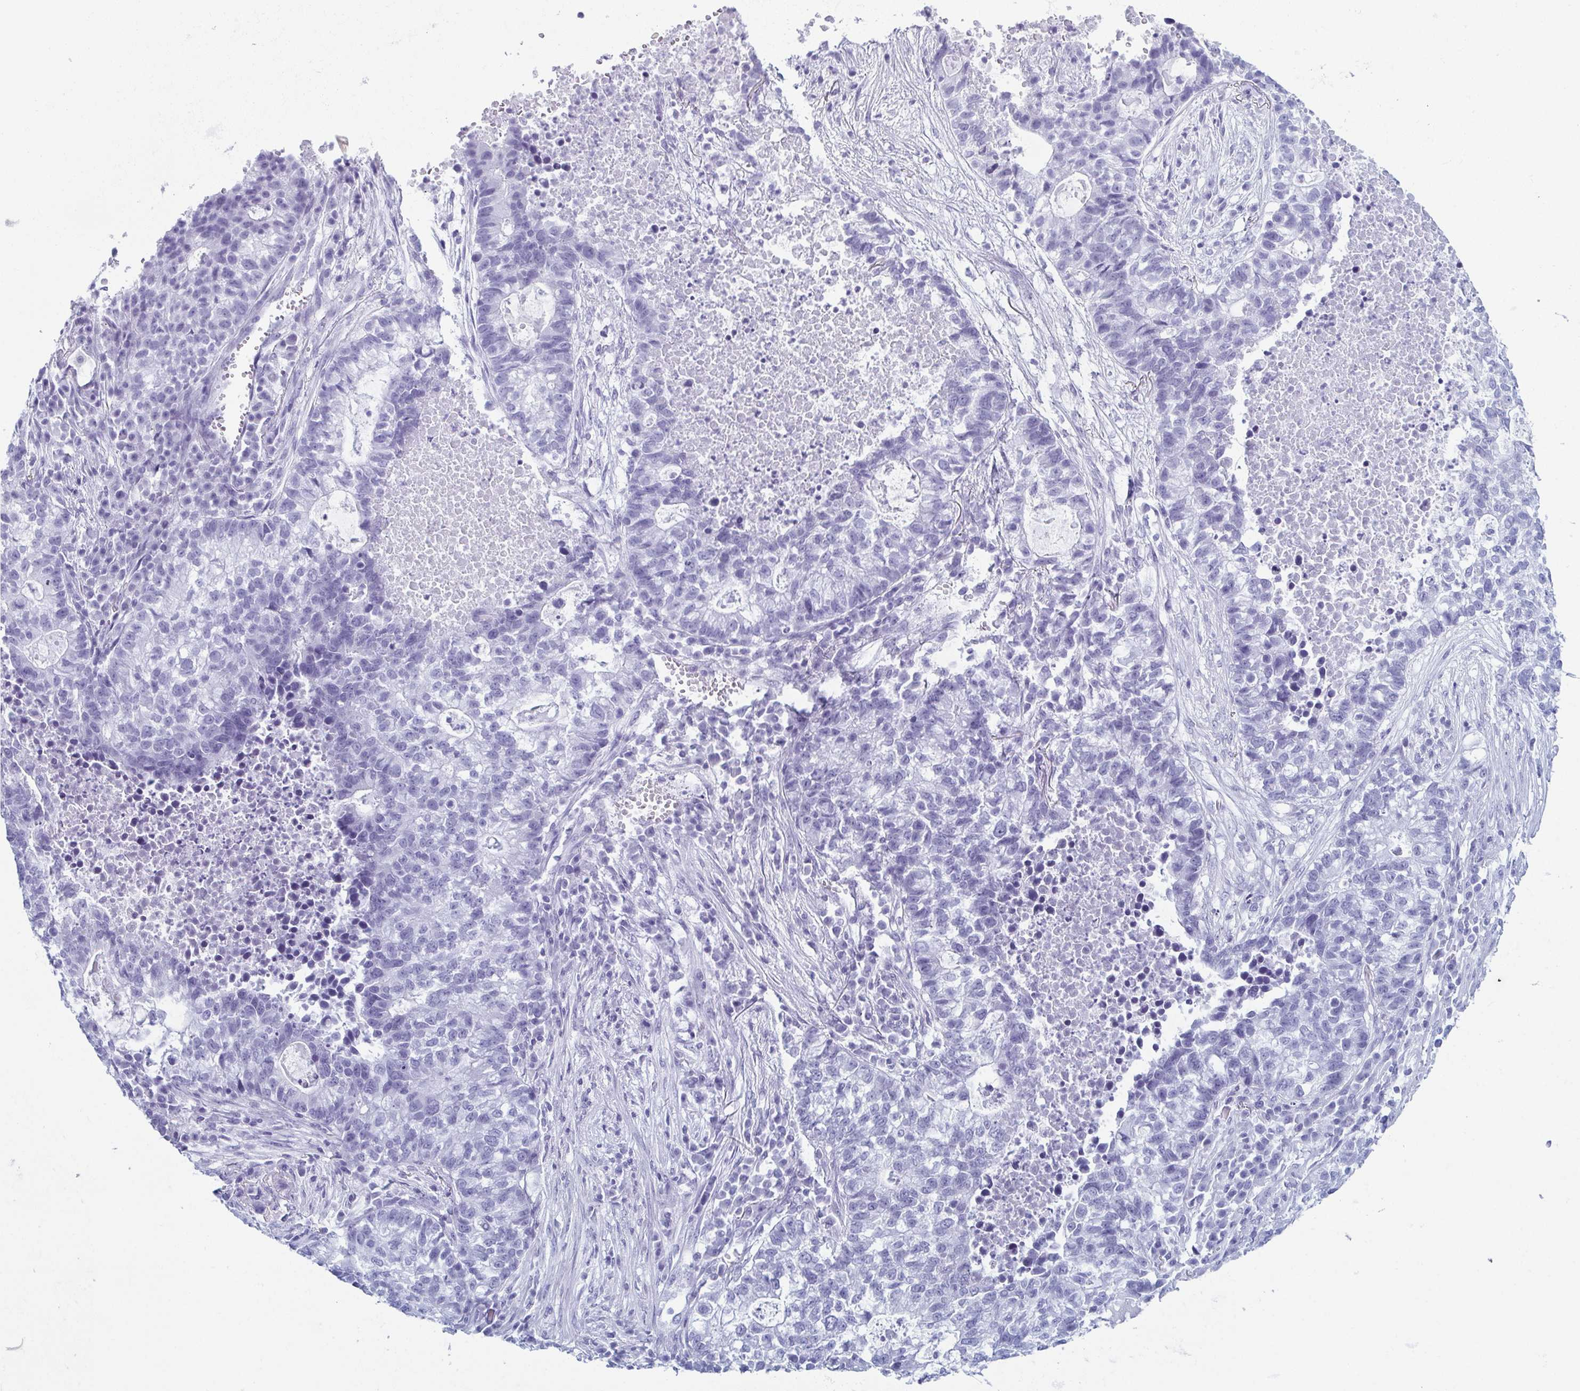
{"staining": {"intensity": "negative", "quantity": "none", "location": "none"}, "tissue": "lung cancer", "cell_type": "Tumor cells", "image_type": "cancer", "snomed": [{"axis": "morphology", "description": "Adenocarcinoma, NOS"}, {"axis": "topography", "description": "Lung"}], "caption": "Immunohistochemistry histopathology image of lung cancer stained for a protein (brown), which shows no staining in tumor cells.", "gene": "ENKUR", "patient": {"sex": "male", "age": 57}}